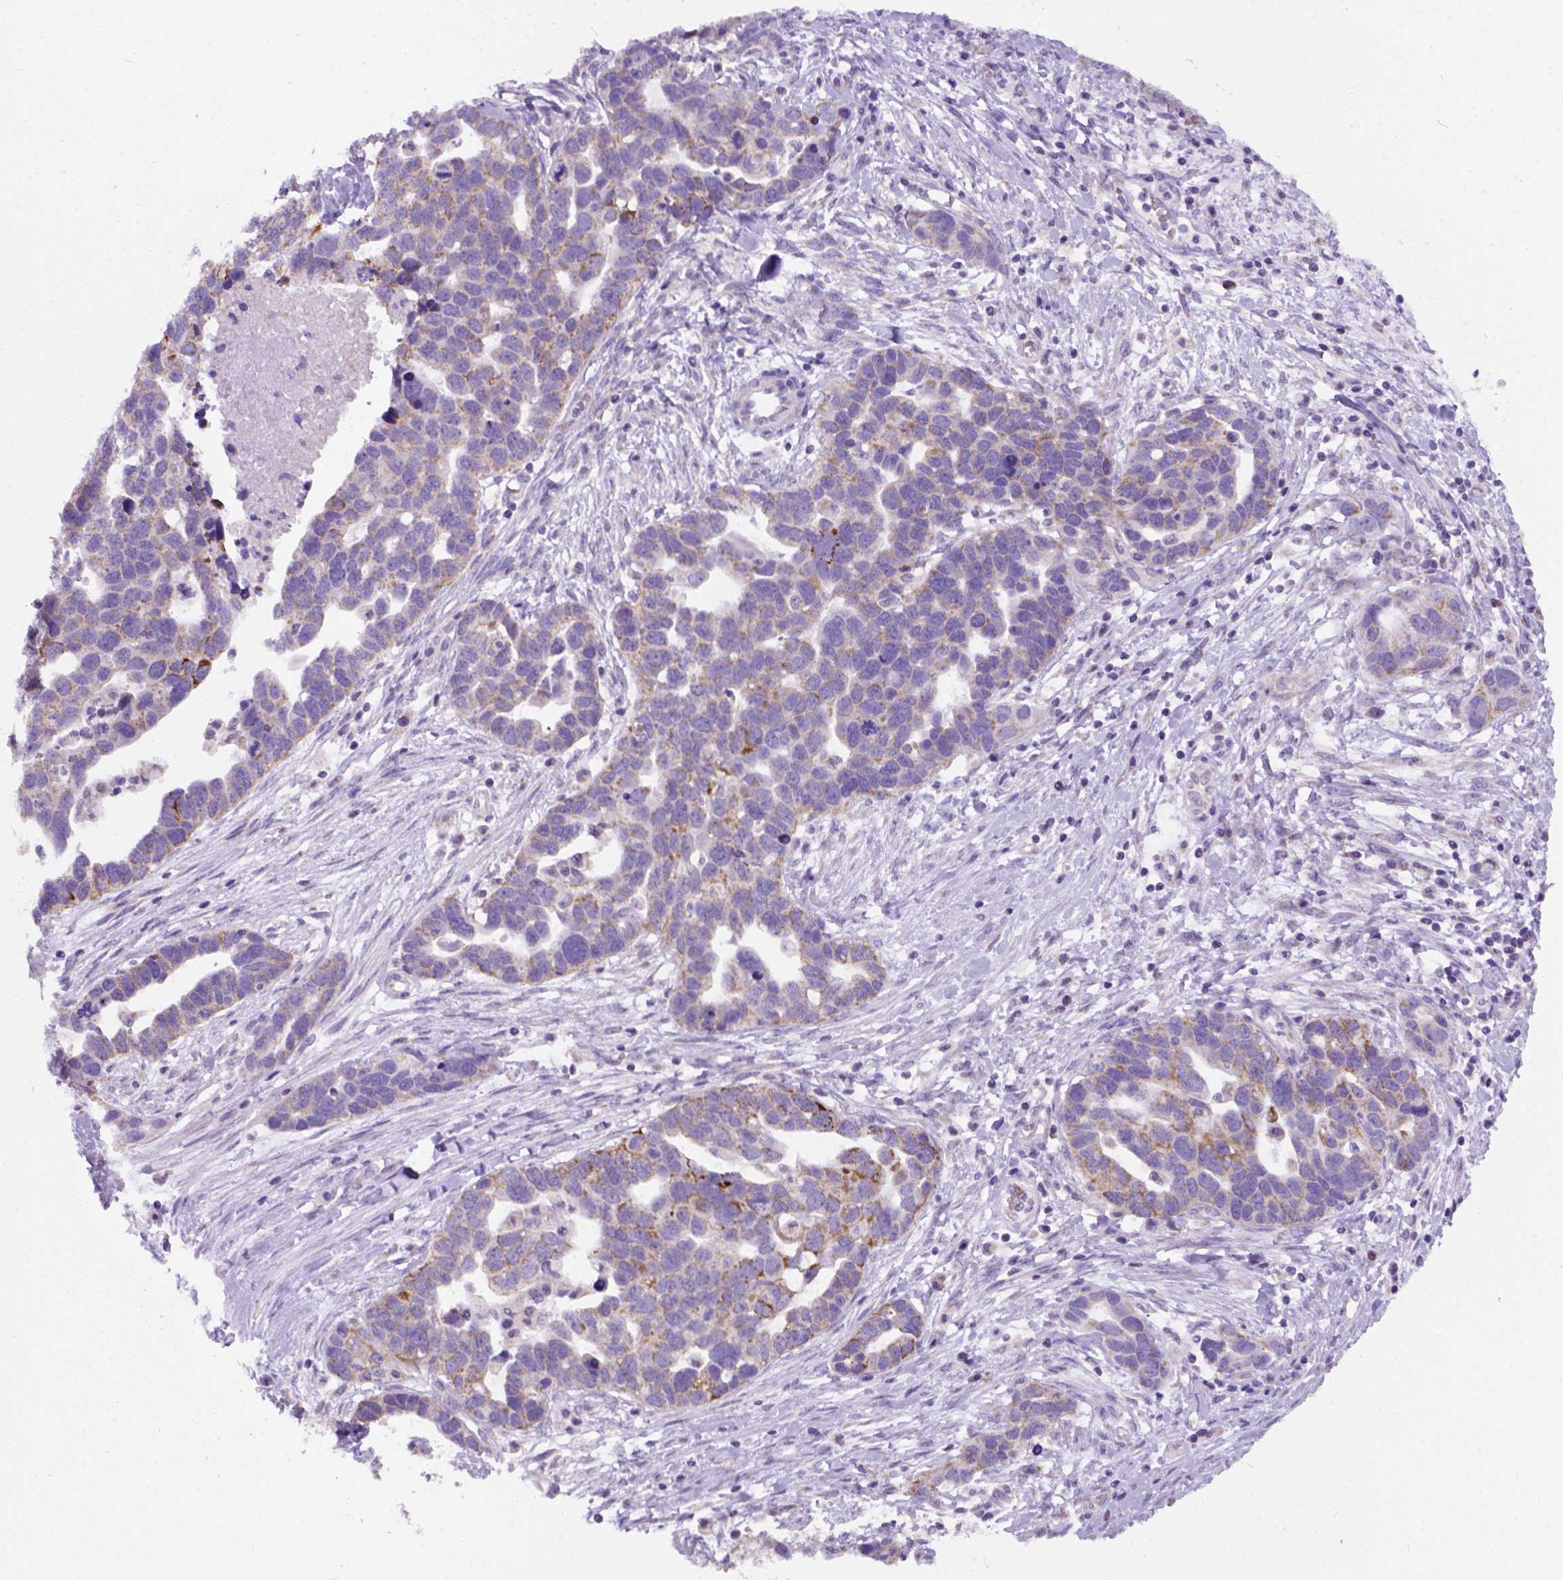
{"staining": {"intensity": "moderate", "quantity": "<25%", "location": "cytoplasmic/membranous"}, "tissue": "ovarian cancer", "cell_type": "Tumor cells", "image_type": "cancer", "snomed": [{"axis": "morphology", "description": "Cystadenocarcinoma, serous, NOS"}, {"axis": "topography", "description": "Ovary"}], "caption": "Protein analysis of ovarian serous cystadenocarcinoma tissue shows moderate cytoplasmic/membranous expression in about <25% of tumor cells.", "gene": "L2HGDH", "patient": {"sex": "female", "age": 54}}